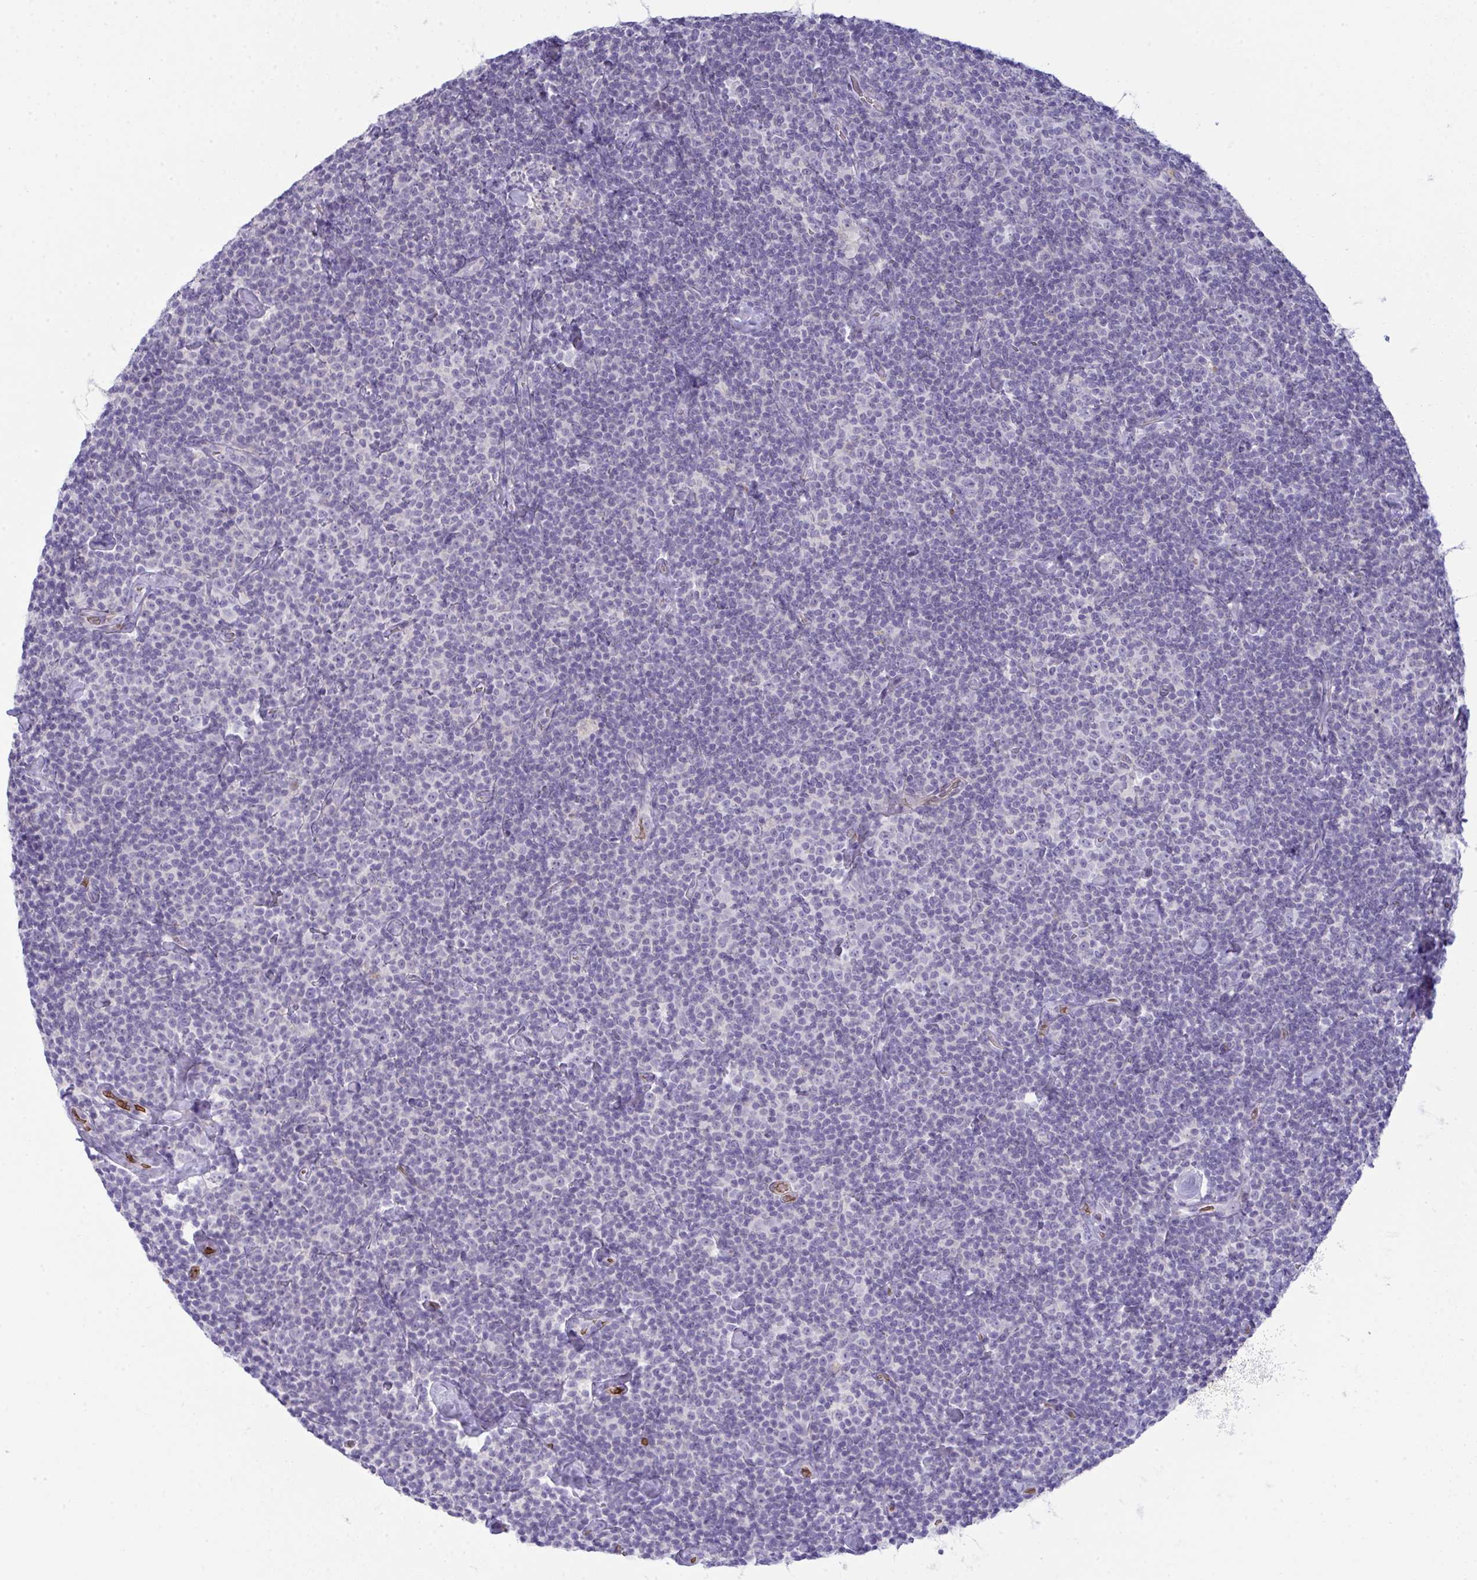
{"staining": {"intensity": "negative", "quantity": "none", "location": "none"}, "tissue": "lymphoma", "cell_type": "Tumor cells", "image_type": "cancer", "snomed": [{"axis": "morphology", "description": "Malignant lymphoma, non-Hodgkin's type, Low grade"}, {"axis": "topography", "description": "Lymph node"}], "caption": "The photomicrograph demonstrates no staining of tumor cells in lymphoma. Nuclei are stained in blue.", "gene": "SPTB", "patient": {"sex": "male", "age": 81}}